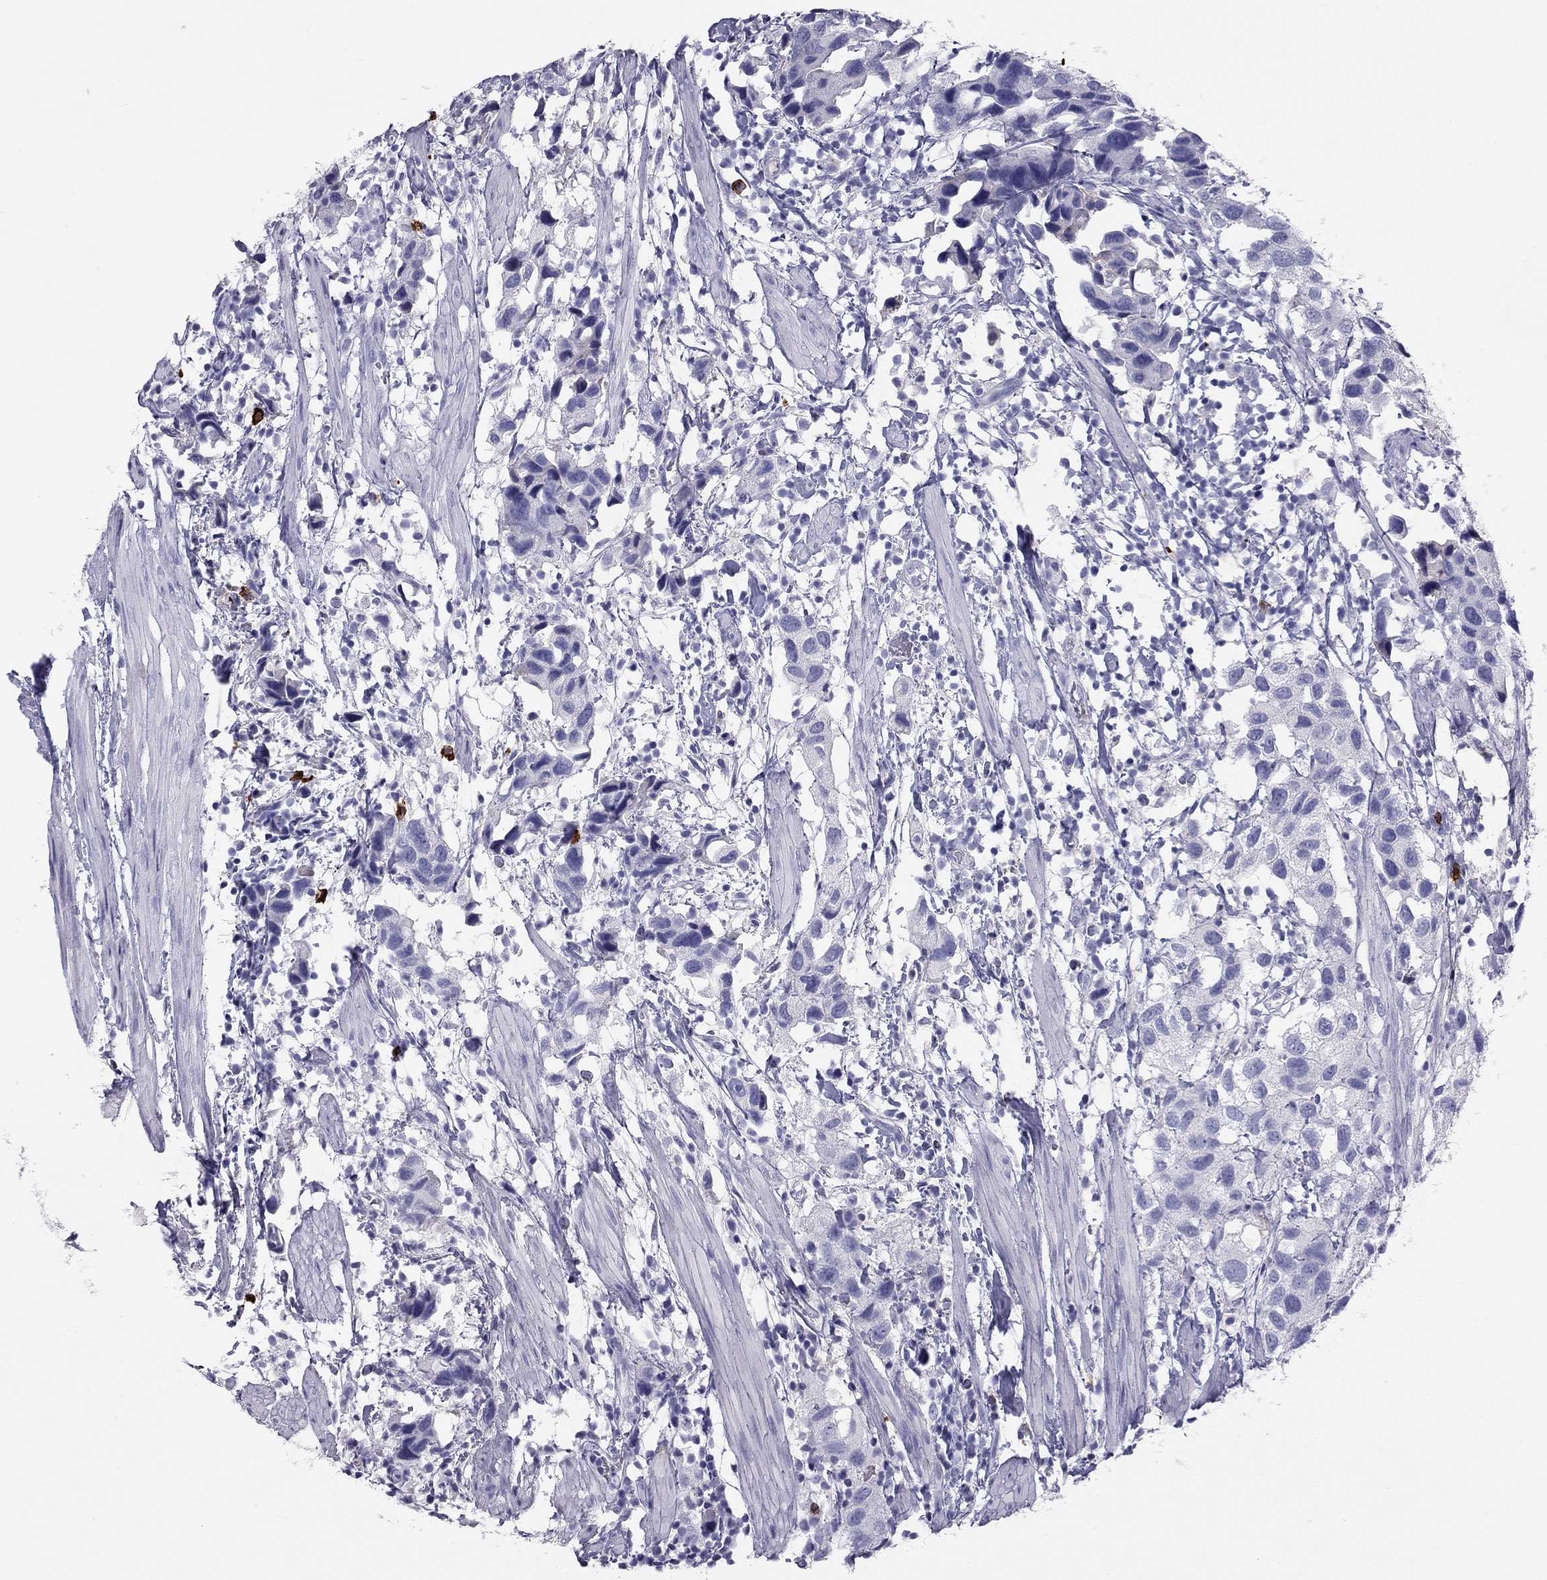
{"staining": {"intensity": "negative", "quantity": "none", "location": "none"}, "tissue": "urothelial cancer", "cell_type": "Tumor cells", "image_type": "cancer", "snomed": [{"axis": "morphology", "description": "Urothelial carcinoma, High grade"}, {"axis": "topography", "description": "Urinary bladder"}], "caption": "IHC of high-grade urothelial carcinoma exhibits no positivity in tumor cells.", "gene": "KLRG1", "patient": {"sex": "male", "age": 79}}